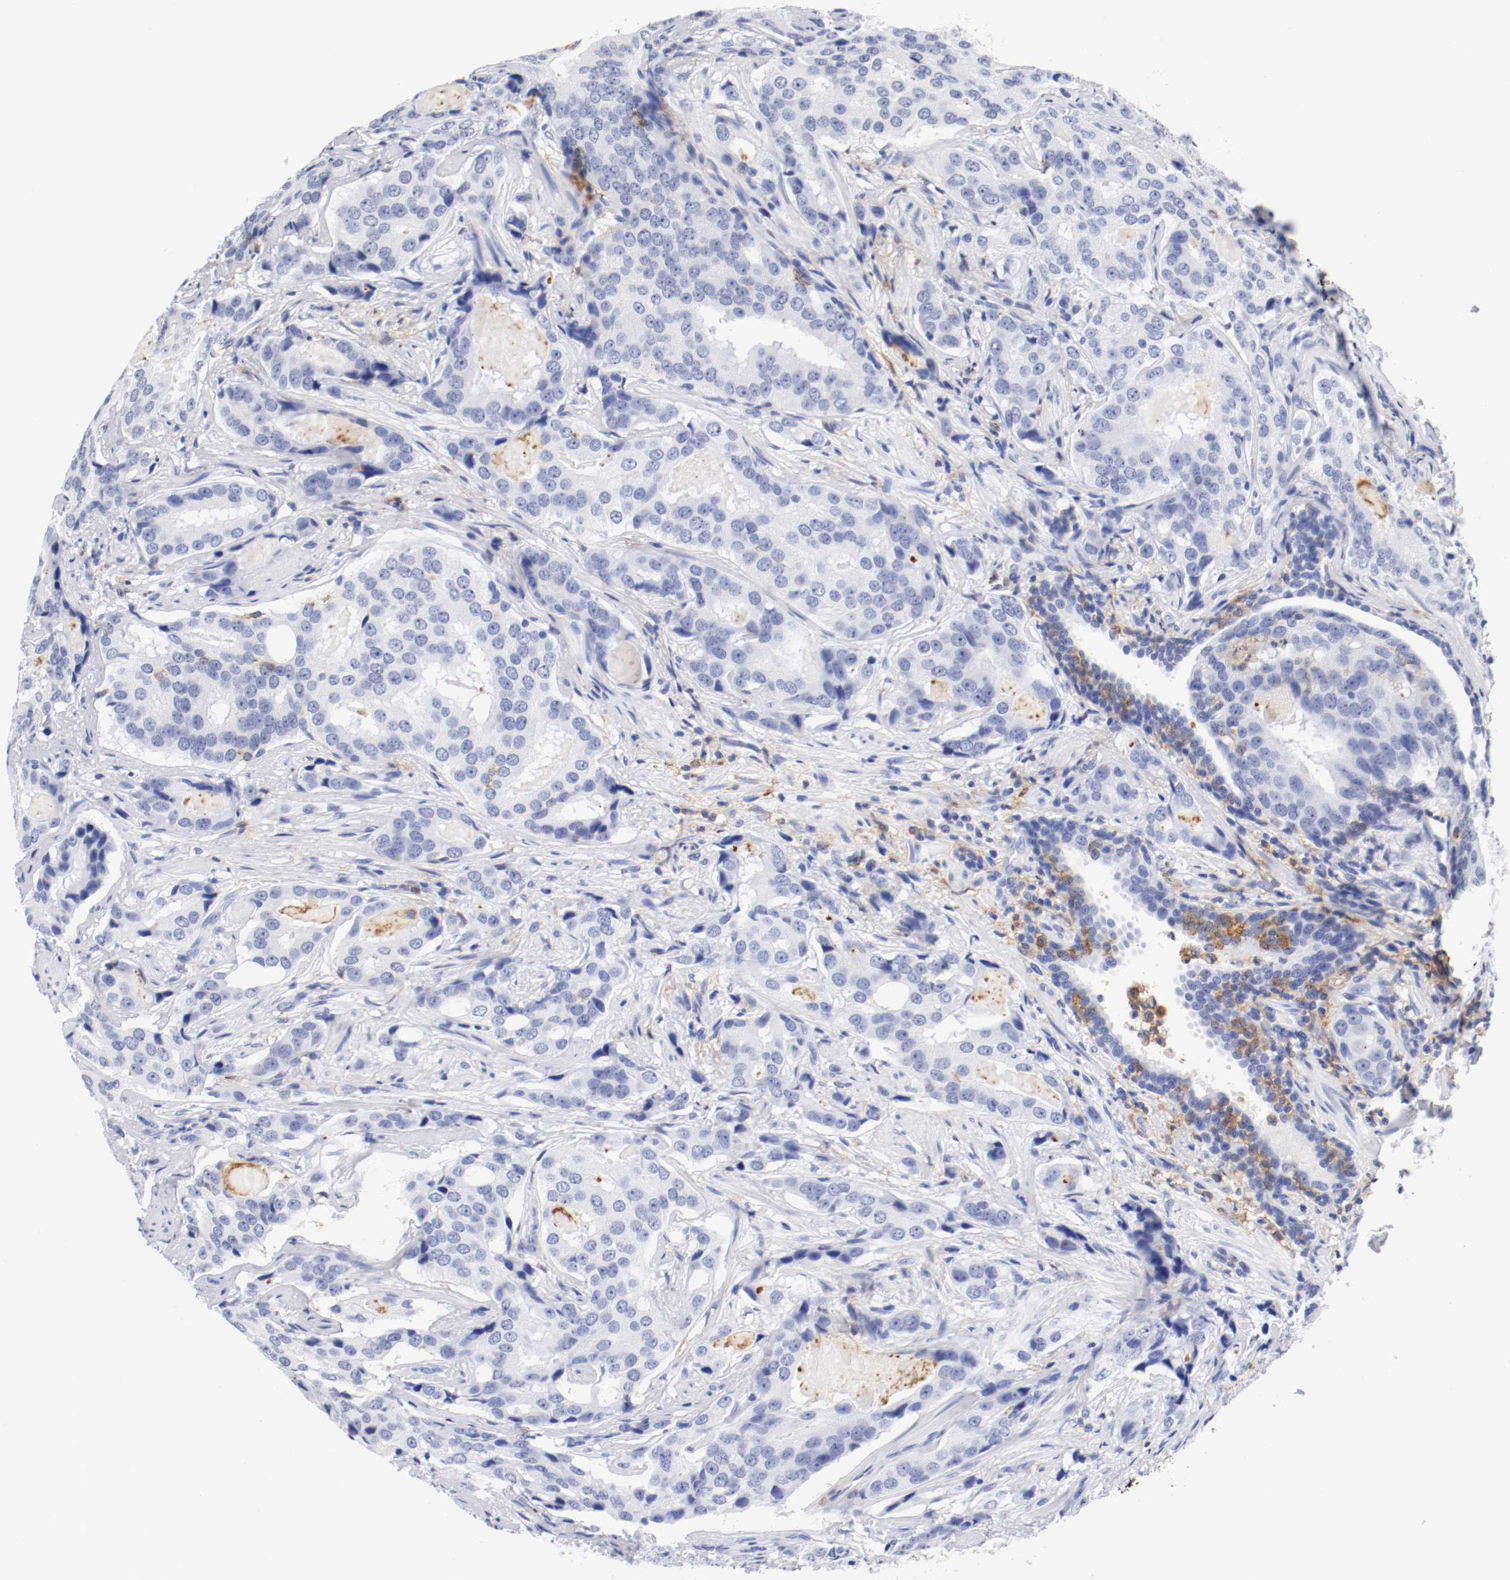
{"staining": {"intensity": "negative", "quantity": "none", "location": "none"}, "tissue": "prostate cancer", "cell_type": "Tumor cells", "image_type": "cancer", "snomed": [{"axis": "morphology", "description": "Adenocarcinoma, High grade"}, {"axis": "topography", "description": "Prostate"}], "caption": "This histopathology image is of prostate high-grade adenocarcinoma stained with IHC to label a protein in brown with the nuclei are counter-stained blue. There is no expression in tumor cells.", "gene": "ITGAX", "patient": {"sex": "male", "age": 58}}